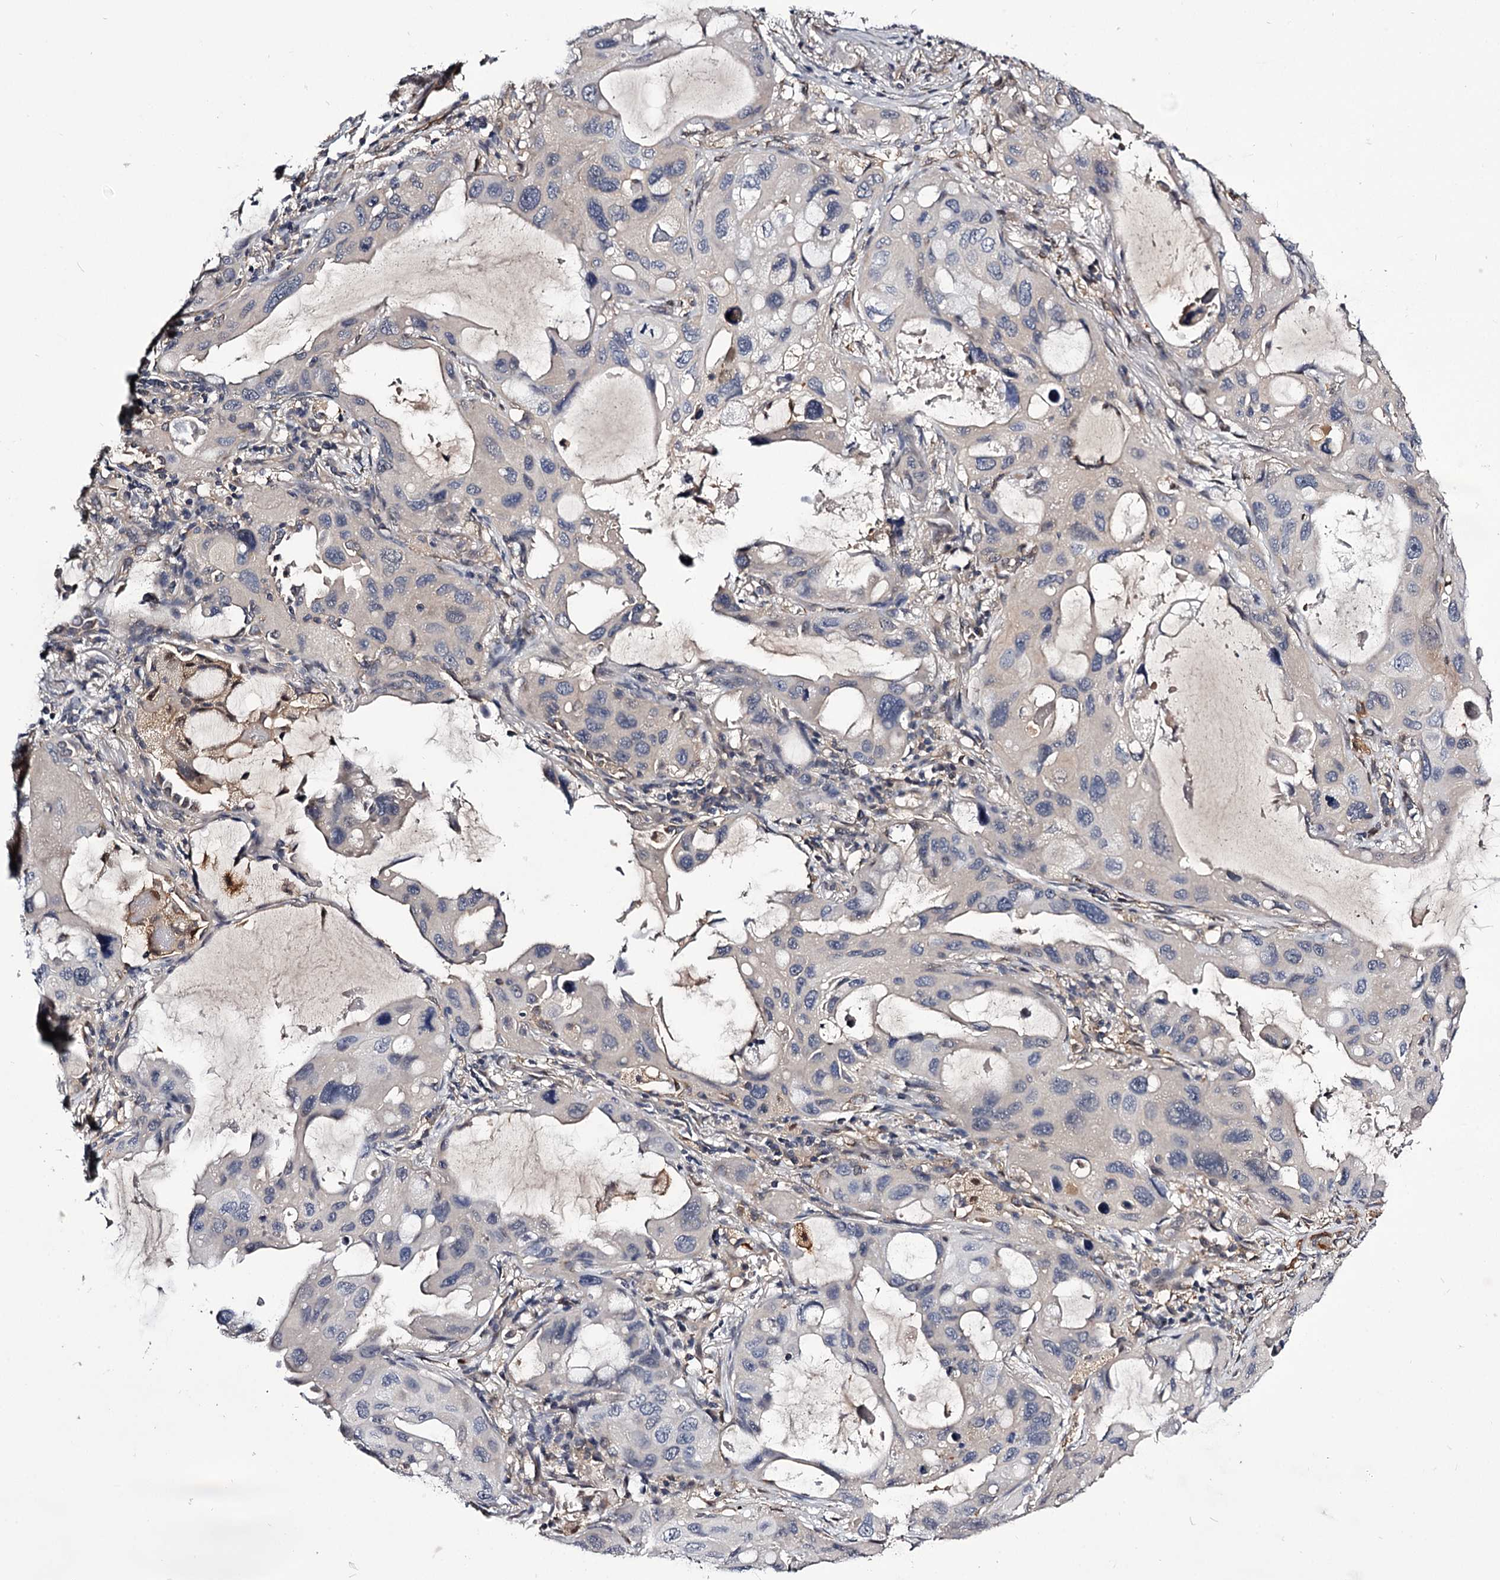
{"staining": {"intensity": "negative", "quantity": "none", "location": "none"}, "tissue": "lung cancer", "cell_type": "Tumor cells", "image_type": "cancer", "snomed": [{"axis": "morphology", "description": "Squamous cell carcinoma, NOS"}, {"axis": "topography", "description": "Lung"}], "caption": "This is an immunohistochemistry (IHC) image of lung squamous cell carcinoma. There is no positivity in tumor cells.", "gene": "GSTO1", "patient": {"sex": "female", "age": 73}}